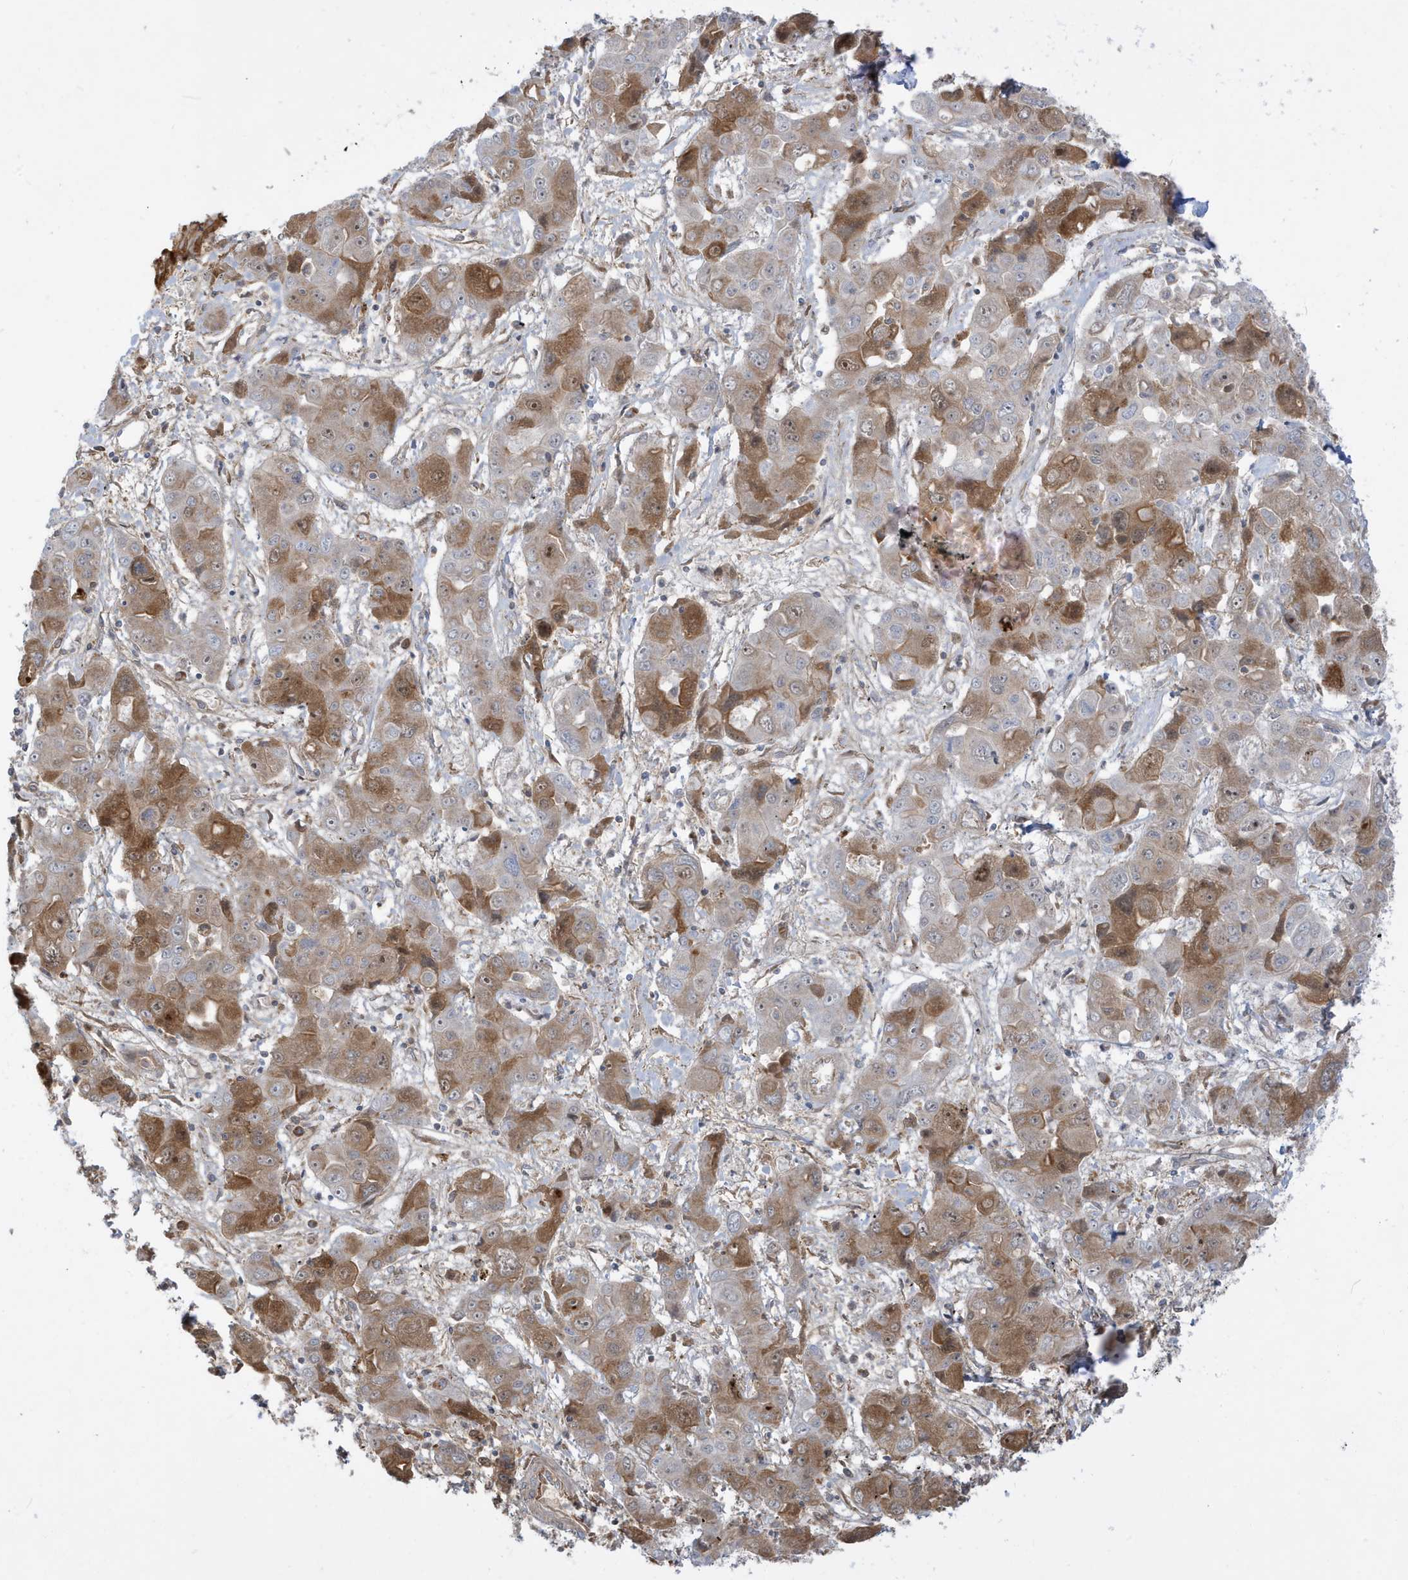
{"staining": {"intensity": "moderate", "quantity": ">75%", "location": "cytoplasmic/membranous,nuclear"}, "tissue": "liver cancer", "cell_type": "Tumor cells", "image_type": "cancer", "snomed": [{"axis": "morphology", "description": "Cholangiocarcinoma"}, {"axis": "topography", "description": "Liver"}], "caption": "Tumor cells exhibit medium levels of moderate cytoplasmic/membranous and nuclear staining in about >75% of cells in liver cancer.", "gene": "IFT57", "patient": {"sex": "male", "age": 67}}